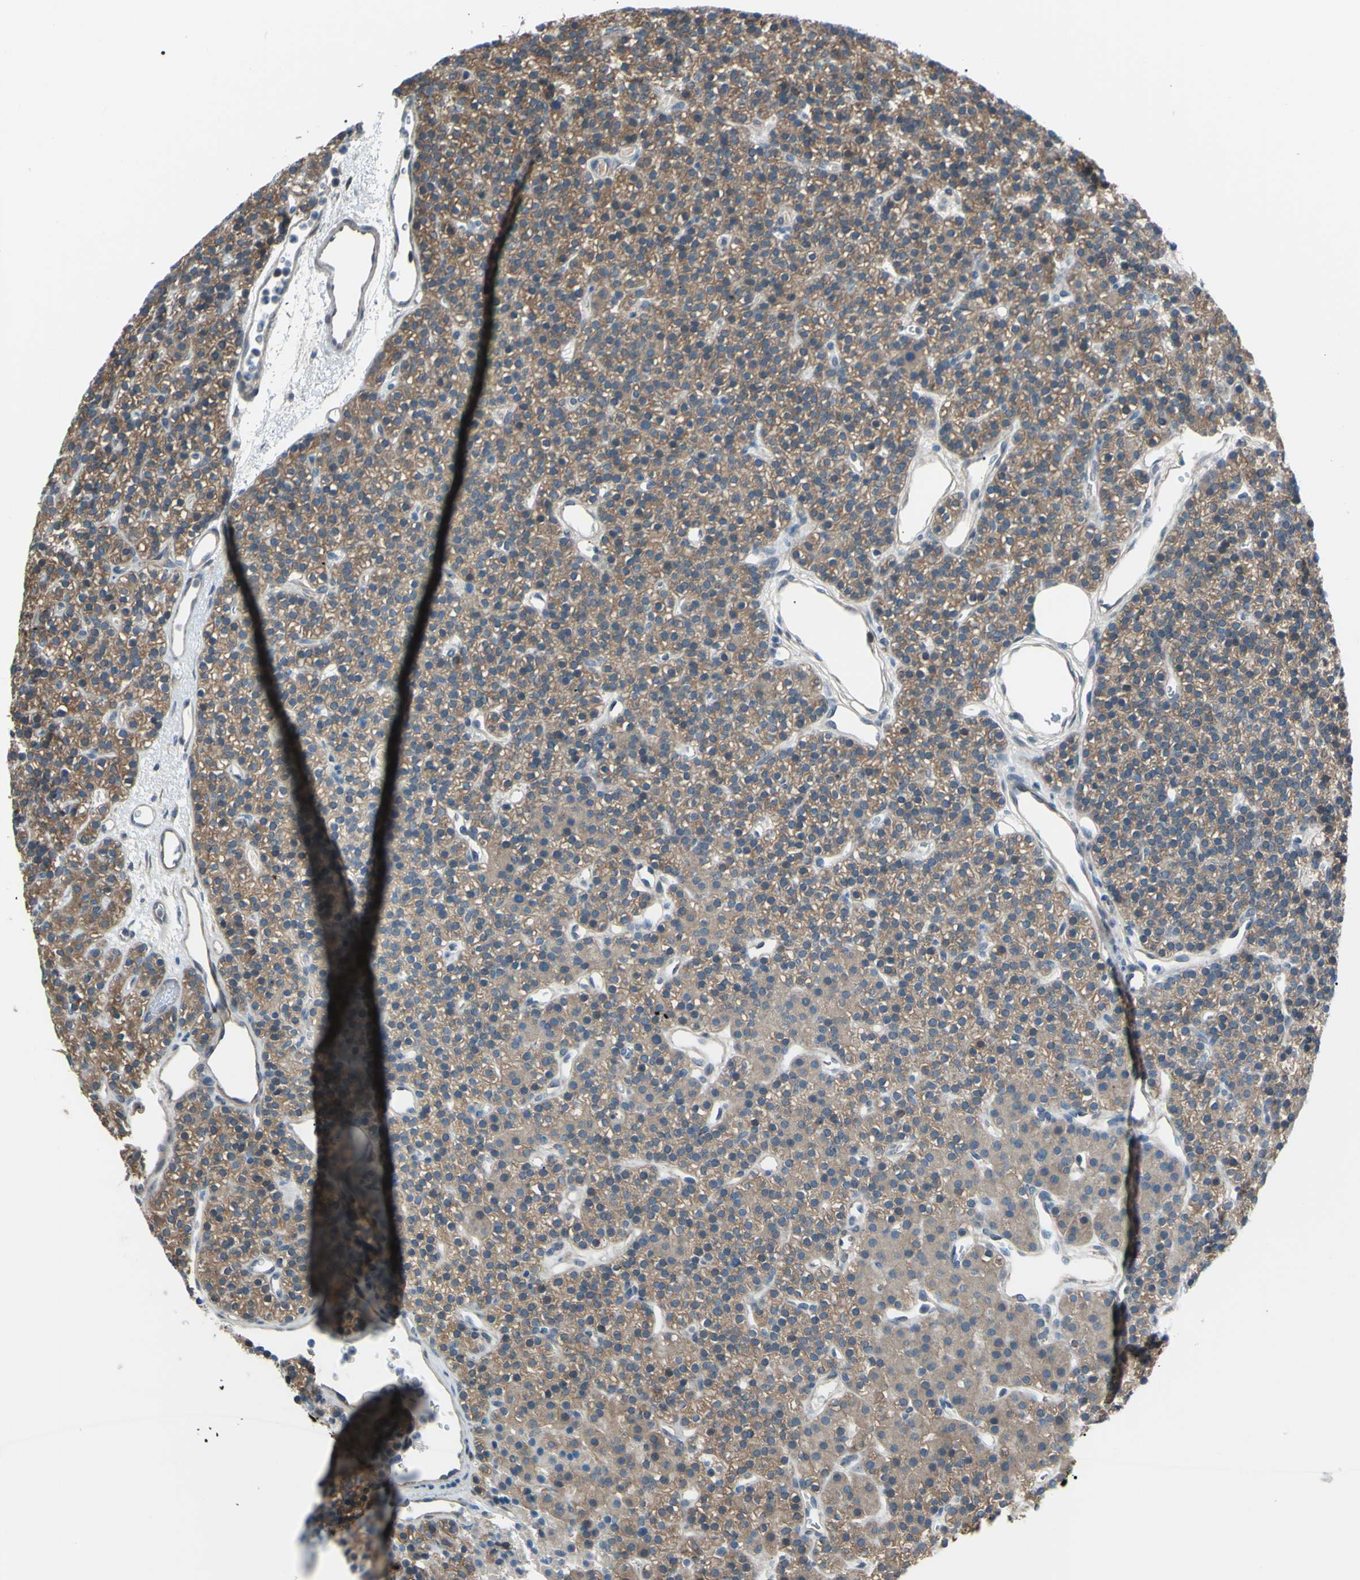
{"staining": {"intensity": "moderate", "quantity": ">75%", "location": "cytoplasmic/membranous"}, "tissue": "parathyroid gland", "cell_type": "Glandular cells", "image_type": "normal", "snomed": [{"axis": "morphology", "description": "Normal tissue, NOS"}, {"axis": "morphology", "description": "Hyperplasia, NOS"}, {"axis": "topography", "description": "Parathyroid gland"}], "caption": "Immunohistochemistry (IHC) of unremarkable parathyroid gland shows medium levels of moderate cytoplasmic/membranous staining in approximately >75% of glandular cells. The staining was performed using DAB, with brown indicating positive protein expression. Nuclei are stained blue with hematoxylin.", "gene": "YWHAQ", "patient": {"sex": "male", "age": 44}}